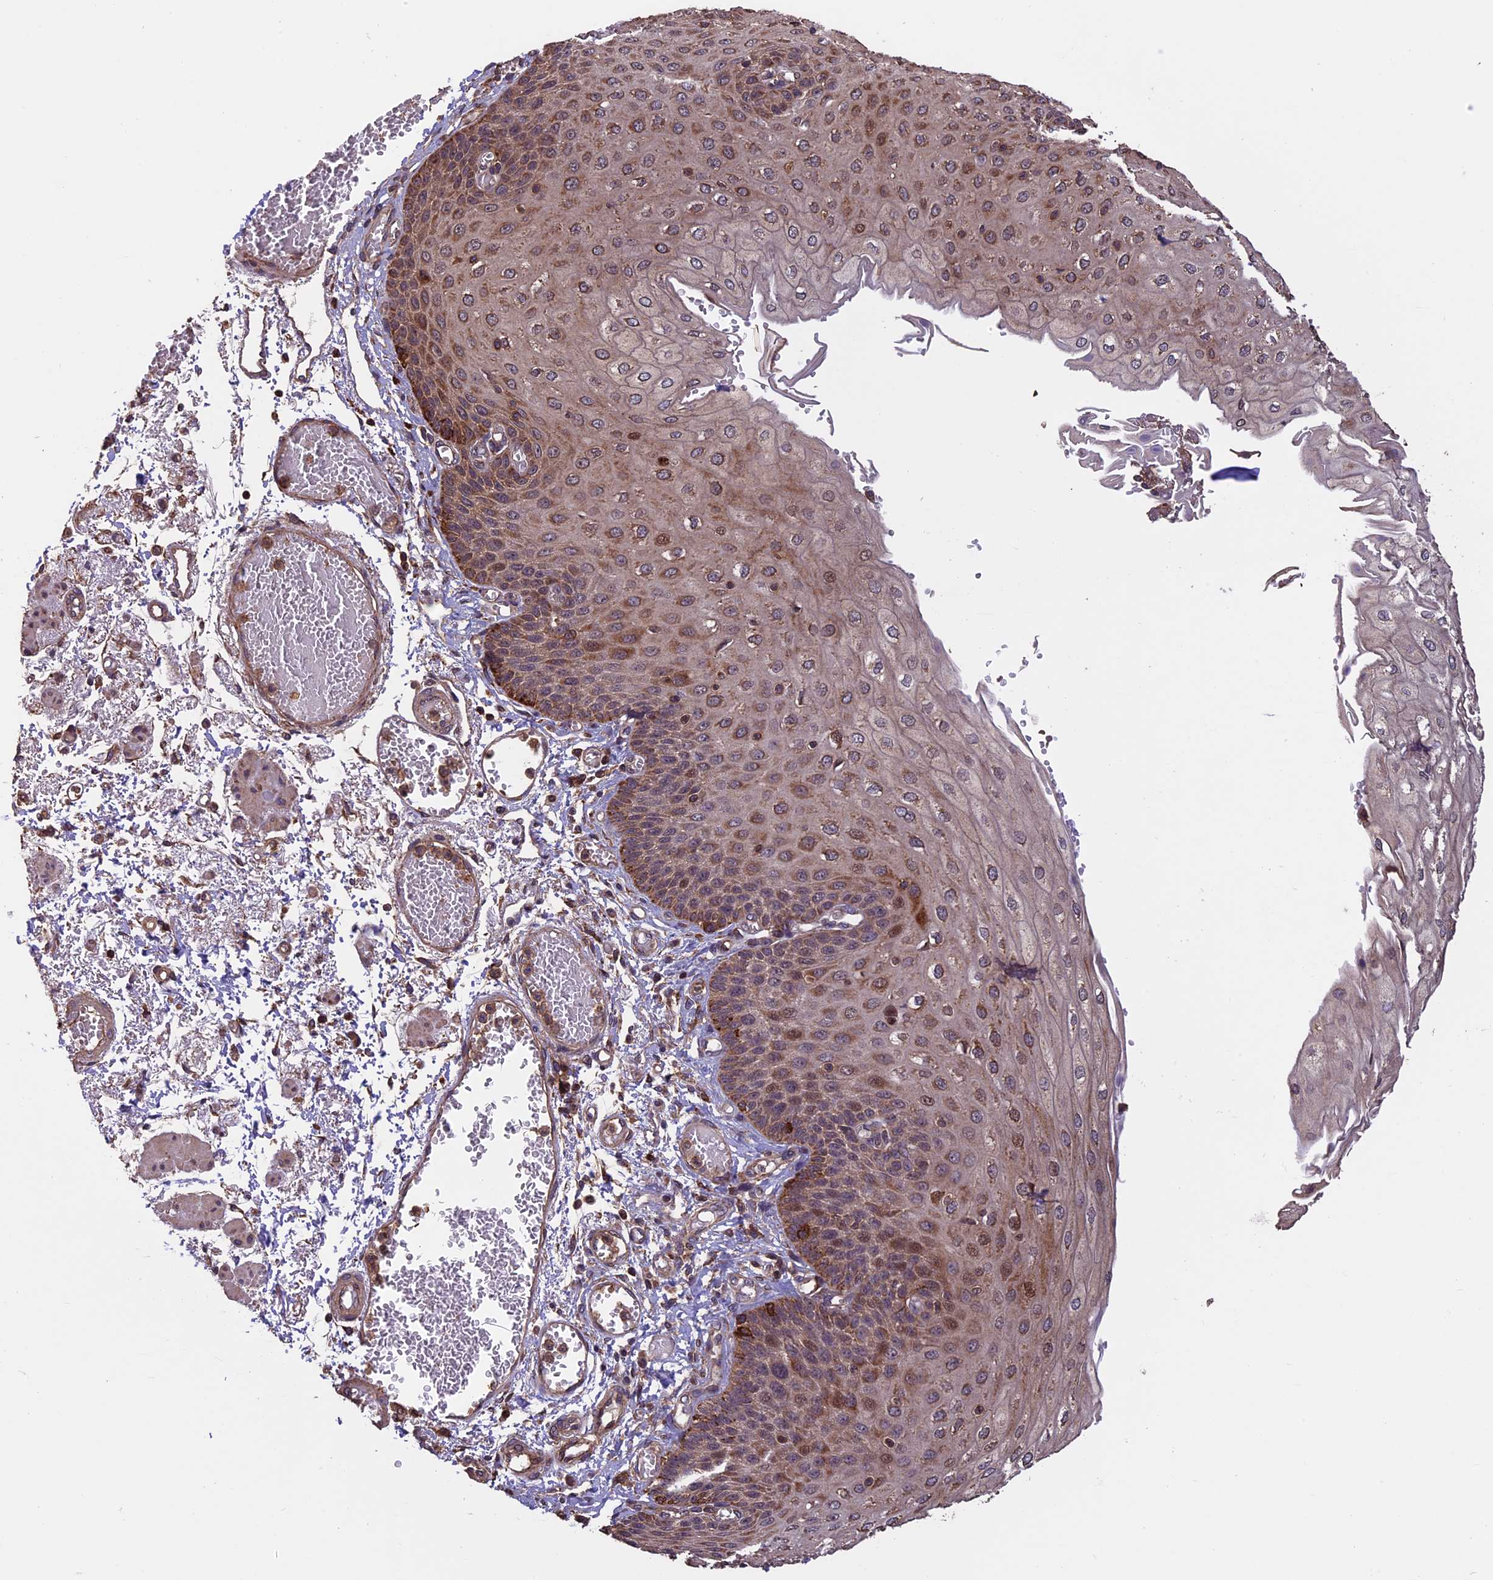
{"staining": {"intensity": "moderate", "quantity": ">75%", "location": "cytoplasmic/membranous"}, "tissue": "esophagus", "cell_type": "Squamous epithelial cells", "image_type": "normal", "snomed": [{"axis": "morphology", "description": "Normal tissue, NOS"}, {"axis": "topography", "description": "Esophagus"}], "caption": "Squamous epithelial cells display moderate cytoplasmic/membranous positivity in about >75% of cells in unremarkable esophagus. Nuclei are stained in blue.", "gene": "PKD2L2", "patient": {"sex": "male", "age": 81}}